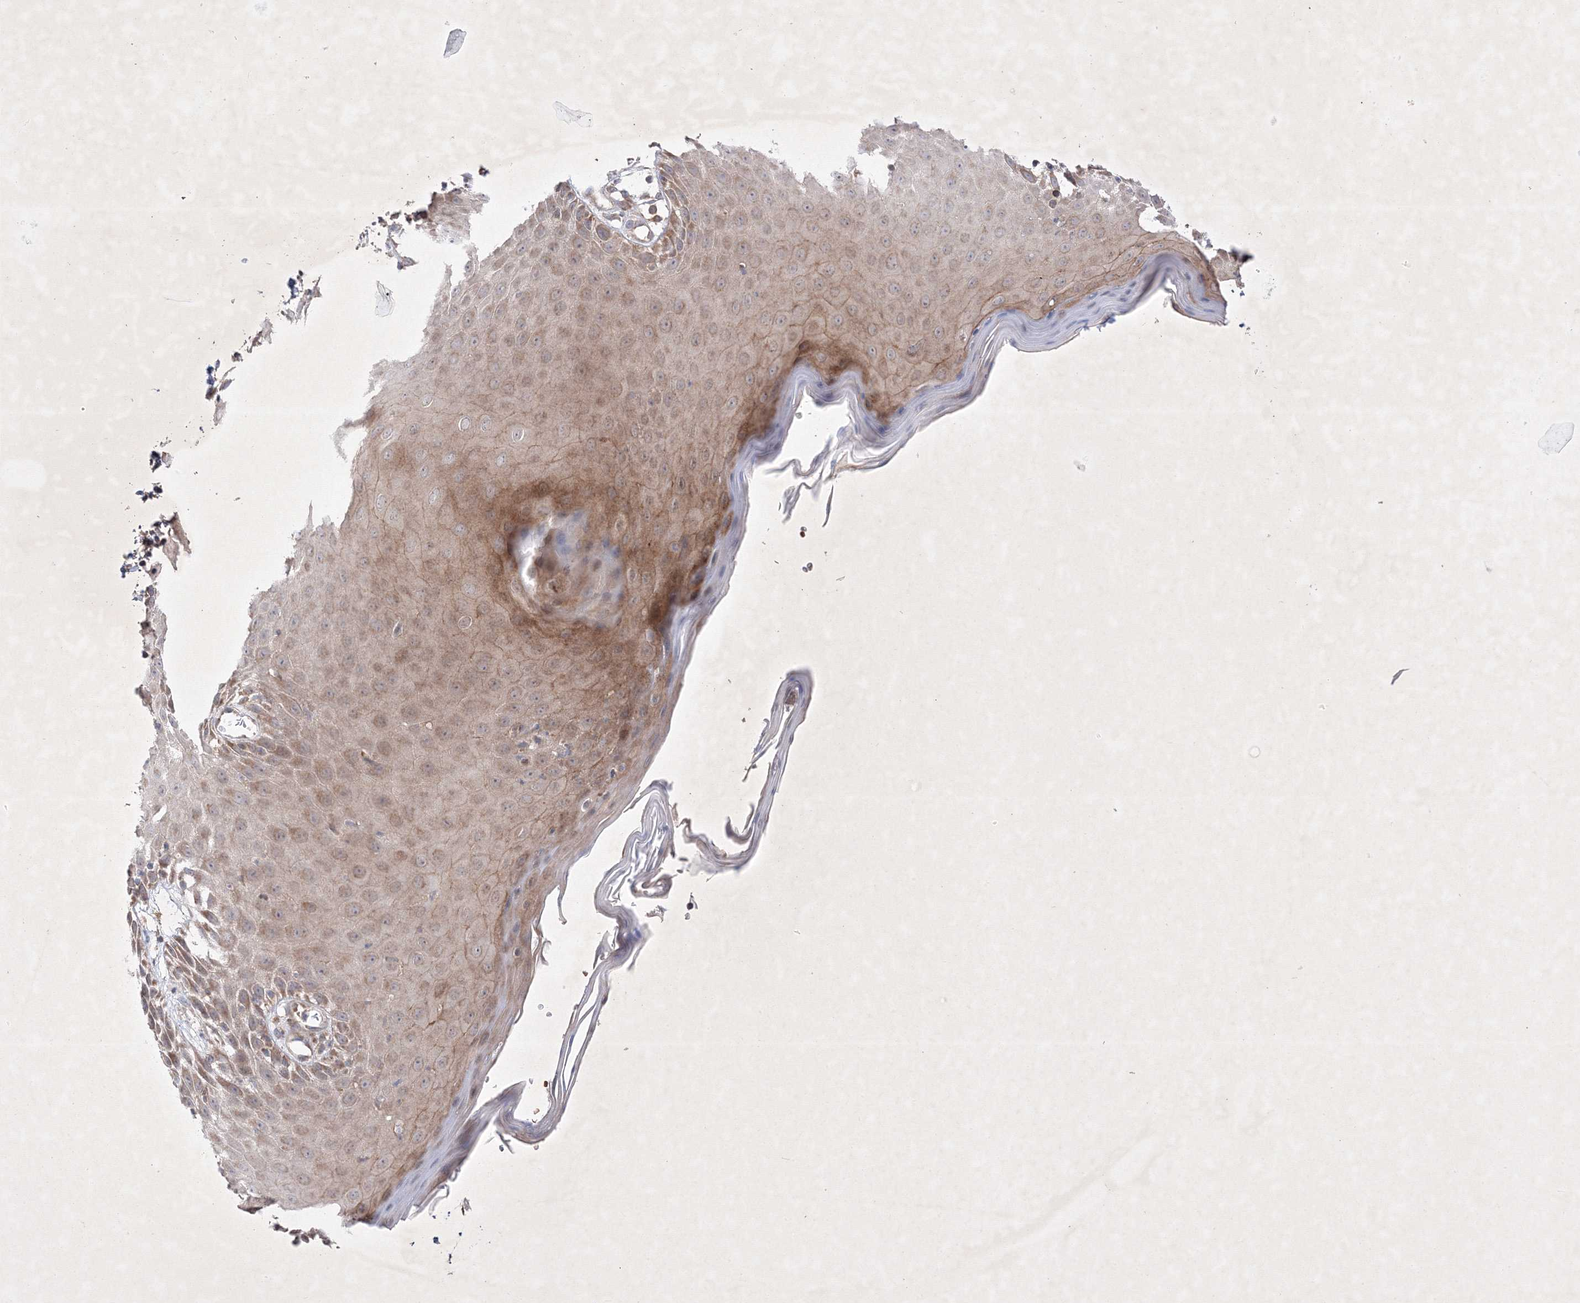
{"staining": {"intensity": "moderate", "quantity": ">75%", "location": "cytoplasmic/membranous"}, "tissue": "skin", "cell_type": "Epidermal cells", "image_type": "normal", "snomed": [{"axis": "morphology", "description": "Normal tissue, NOS"}, {"axis": "topography", "description": "Vulva"}], "caption": "Protein expression analysis of benign human skin reveals moderate cytoplasmic/membranous positivity in approximately >75% of epidermal cells.", "gene": "OPA1", "patient": {"sex": "female", "age": 68}}